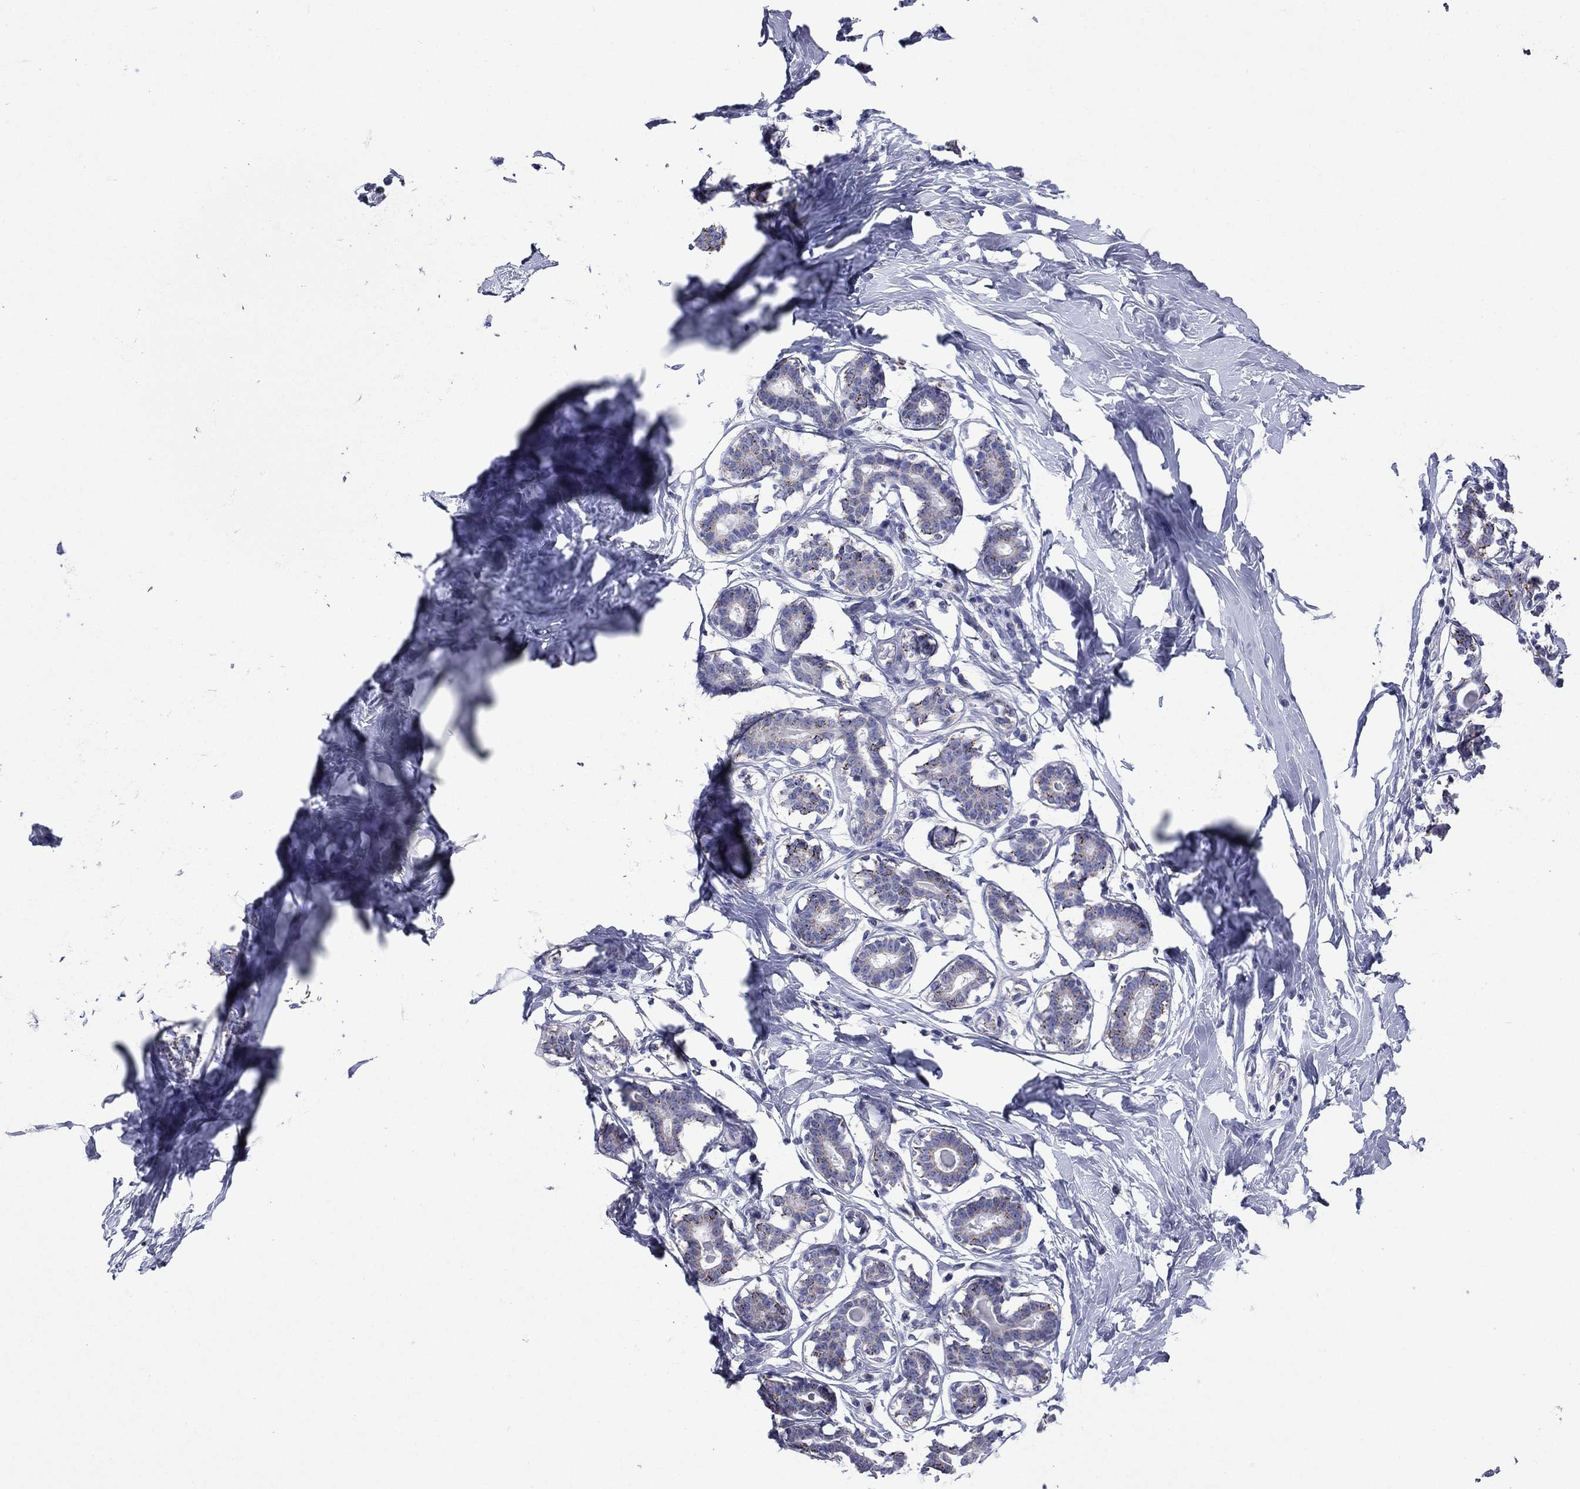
{"staining": {"intensity": "negative", "quantity": "none", "location": "none"}, "tissue": "breast", "cell_type": "Adipocytes", "image_type": "normal", "snomed": [{"axis": "morphology", "description": "Normal tissue, NOS"}, {"axis": "morphology", "description": "Lobular carcinoma, in situ"}, {"axis": "topography", "description": "Breast"}], "caption": "High power microscopy image of an immunohistochemistry (IHC) photomicrograph of normal breast, revealing no significant staining in adipocytes. The staining is performed using DAB brown chromogen with nuclei counter-stained in using hematoxylin.", "gene": "ACADSB", "patient": {"sex": "female", "age": 35}}